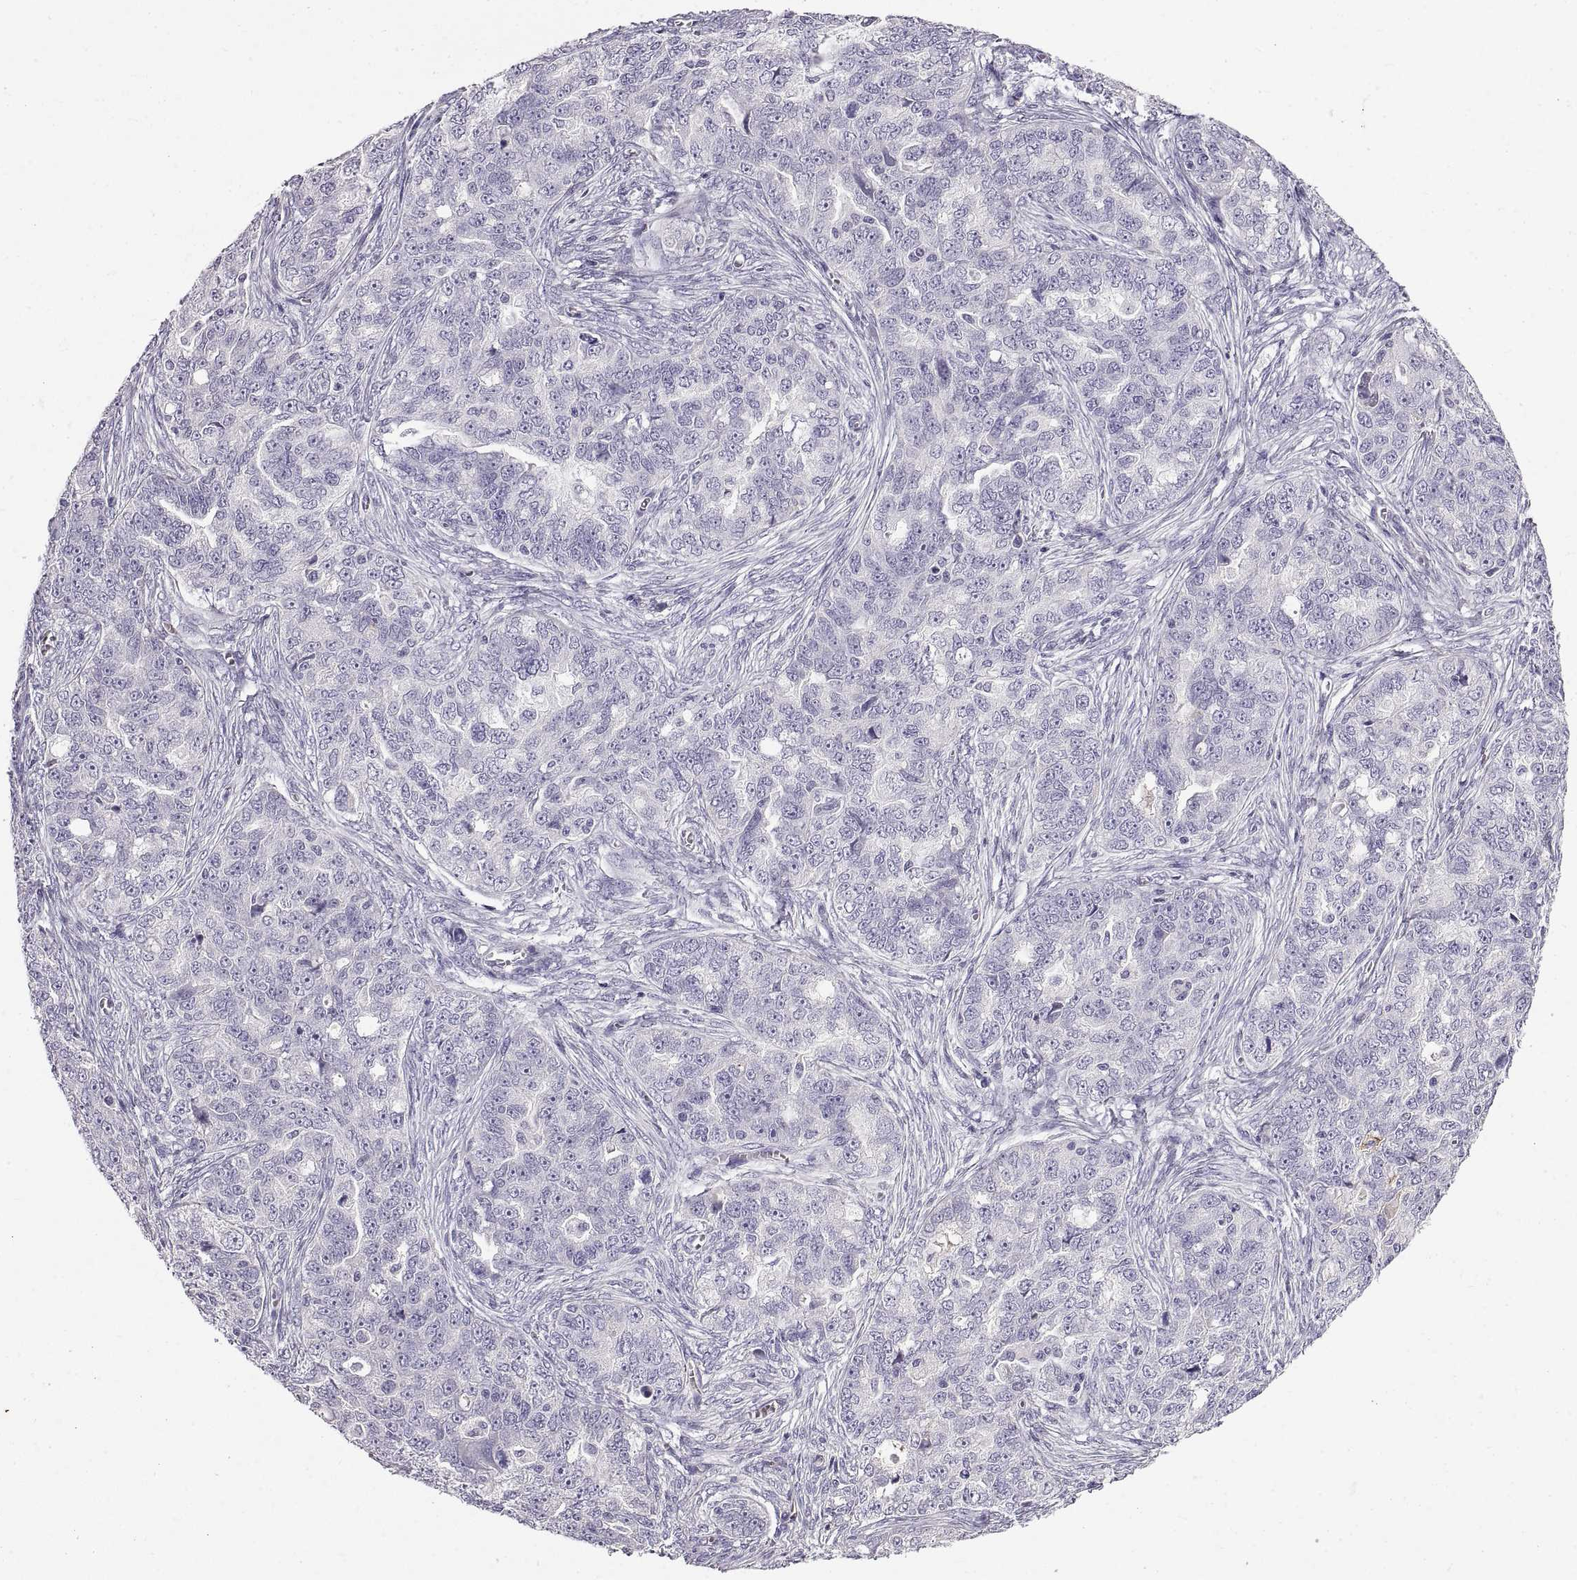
{"staining": {"intensity": "negative", "quantity": "none", "location": "none"}, "tissue": "ovarian cancer", "cell_type": "Tumor cells", "image_type": "cancer", "snomed": [{"axis": "morphology", "description": "Cystadenocarcinoma, serous, NOS"}, {"axis": "topography", "description": "Ovary"}], "caption": "Ovarian cancer (serous cystadenocarcinoma) was stained to show a protein in brown. There is no significant staining in tumor cells. Nuclei are stained in blue.", "gene": "ADAM32", "patient": {"sex": "female", "age": 51}}